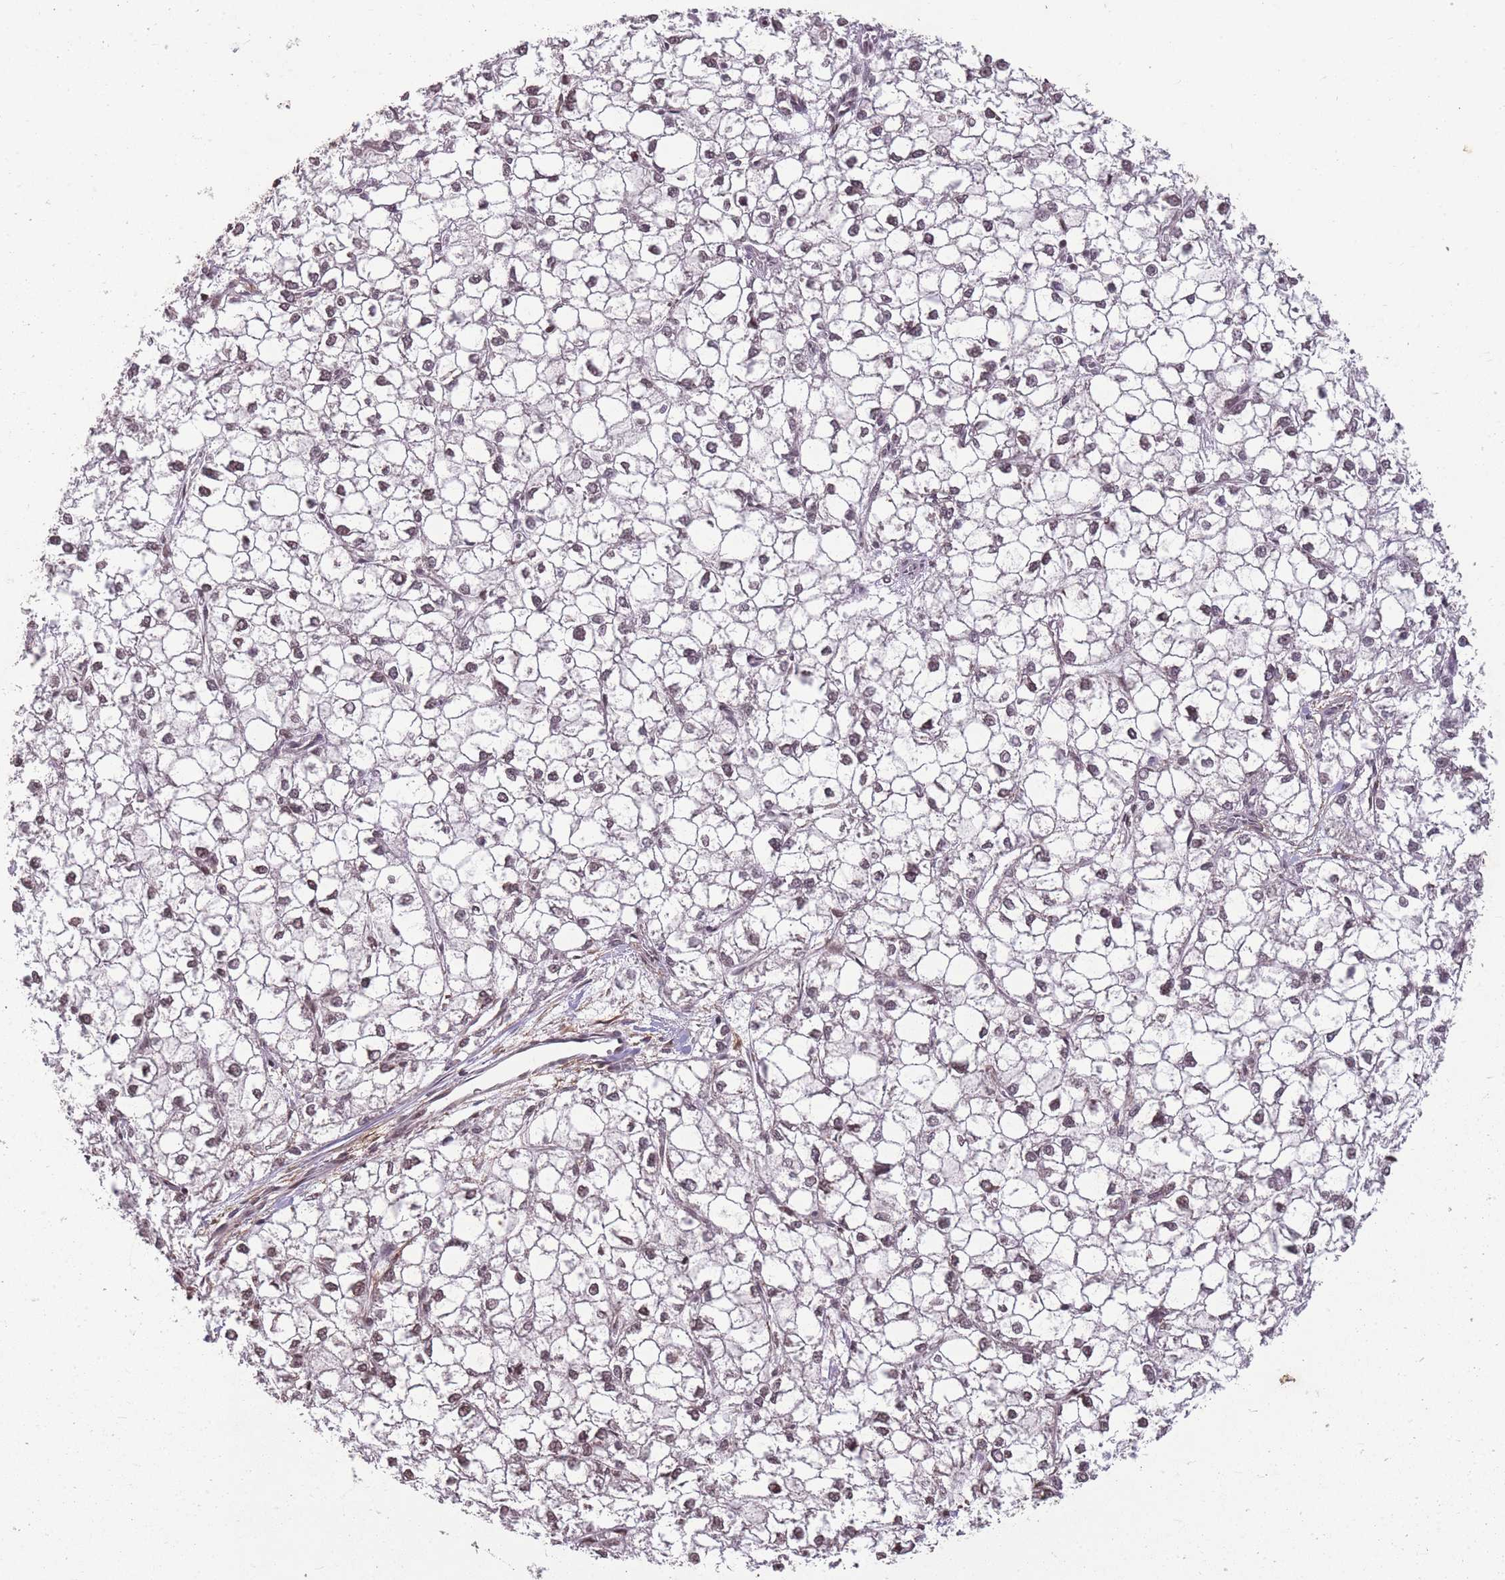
{"staining": {"intensity": "weak", "quantity": "25%-75%", "location": "nuclear"}, "tissue": "liver cancer", "cell_type": "Tumor cells", "image_type": "cancer", "snomed": [{"axis": "morphology", "description": "Carcinoma, Hepatocellular, NOS"}, {"axis": "topography", "description": "Liver"}], "caption": "Liver cancer (hepatocellular carcinoma) stained for a protein demonstrates weak nuclear positivity in tumor cells. The staining was performed using DAB (3,3'-diaminobenzidine), with brown indicating positive protein expression. Nuclei are stained blue with hematoxylin.", "gene": "GGT5", "patient": {"sex": "female", "age": 43}}